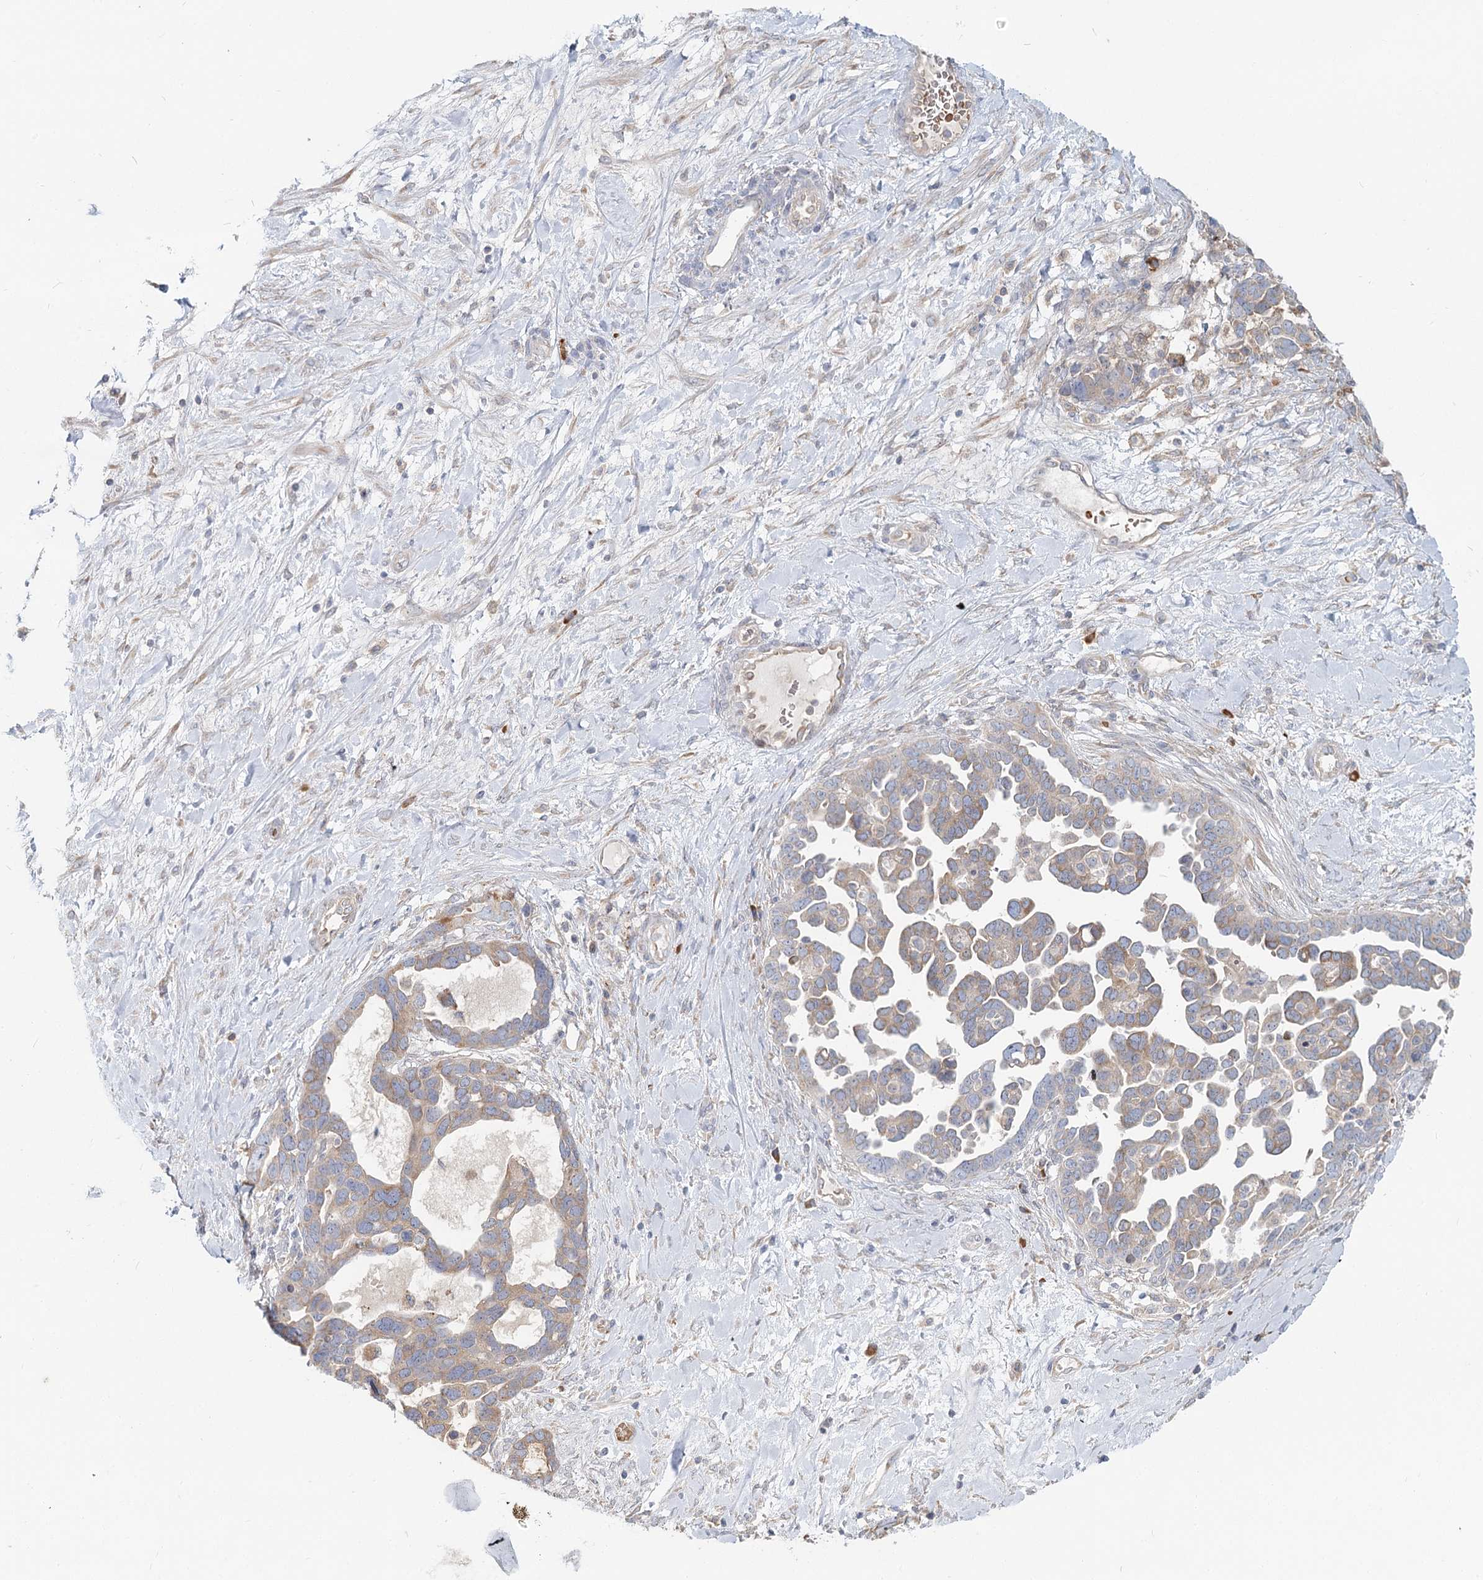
{"staining": {"intensity": "weak", "quantity": "<25%", "location": "cytoplasmic/membranous"}, "tissue": "ovarian cancer", "cell_type": "Tumor cells", "image_type": "cancer", "snomed": [{"axis": "morphology", "description": "Cystadenocarcinoma, serous, NOS"}, {"axis": "topography", "description": "Ovary"}], "caption": "The photomicrograph demonstrates no significant positivity in tumor cells of ovarian cancer.", "gene": "ANKRD16", "patient": {"sex": "female", "age": 54}}